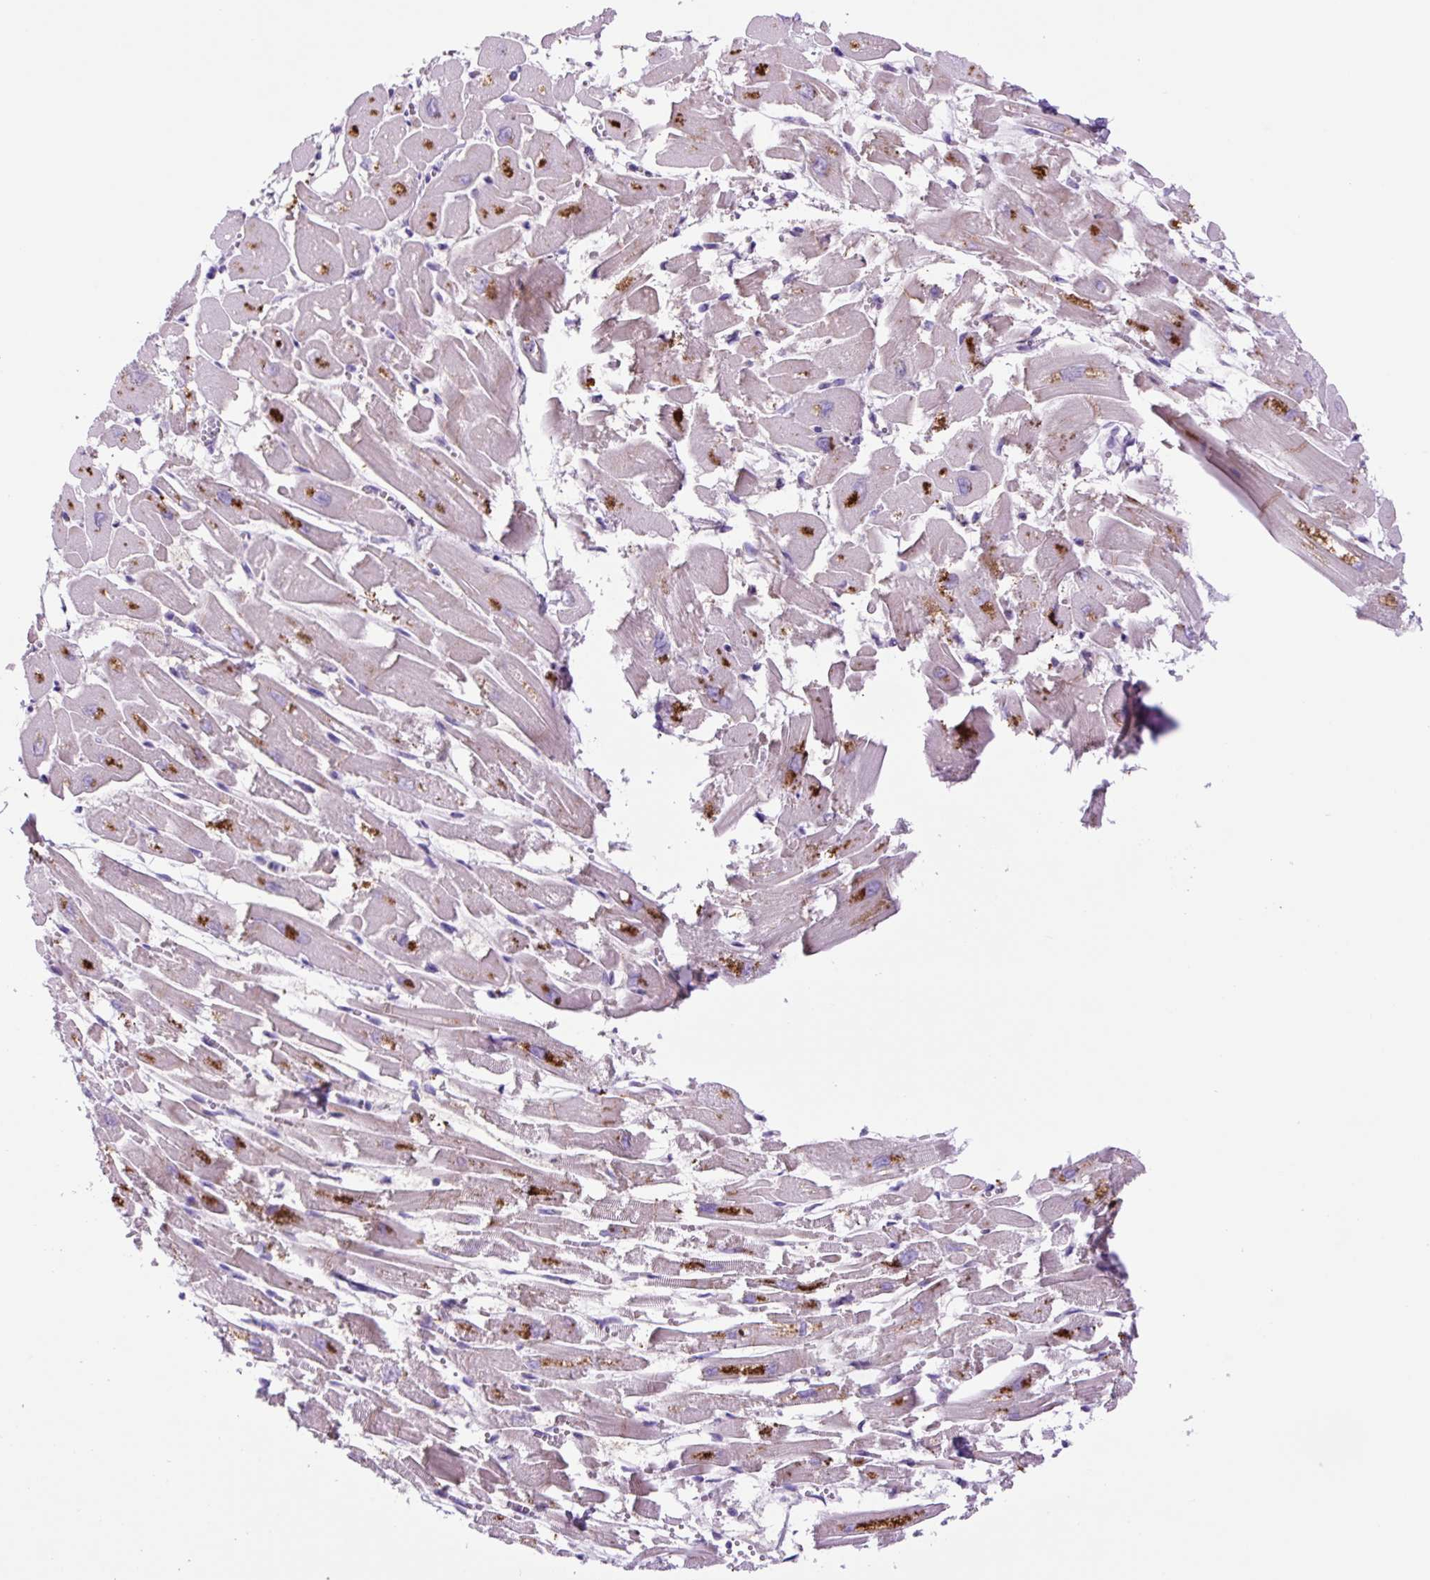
{"staining": {"intensity": "negative", "quantity": "none", "location": "none"}, "tissue": "heart muscle", "cell_type": "Cardiomyocytes", "image_type": "normal", "snomed": [{"axis": "morphology", "description": "Normal tissue, NOS"}, {"axis": "topography", "description": "Heart"}], "caption": "Cardiomyocytes show no significant protein positivity in normal heart muscle.", "gene": "LCN10", "patient": {"sex": "male", "age": 54}}